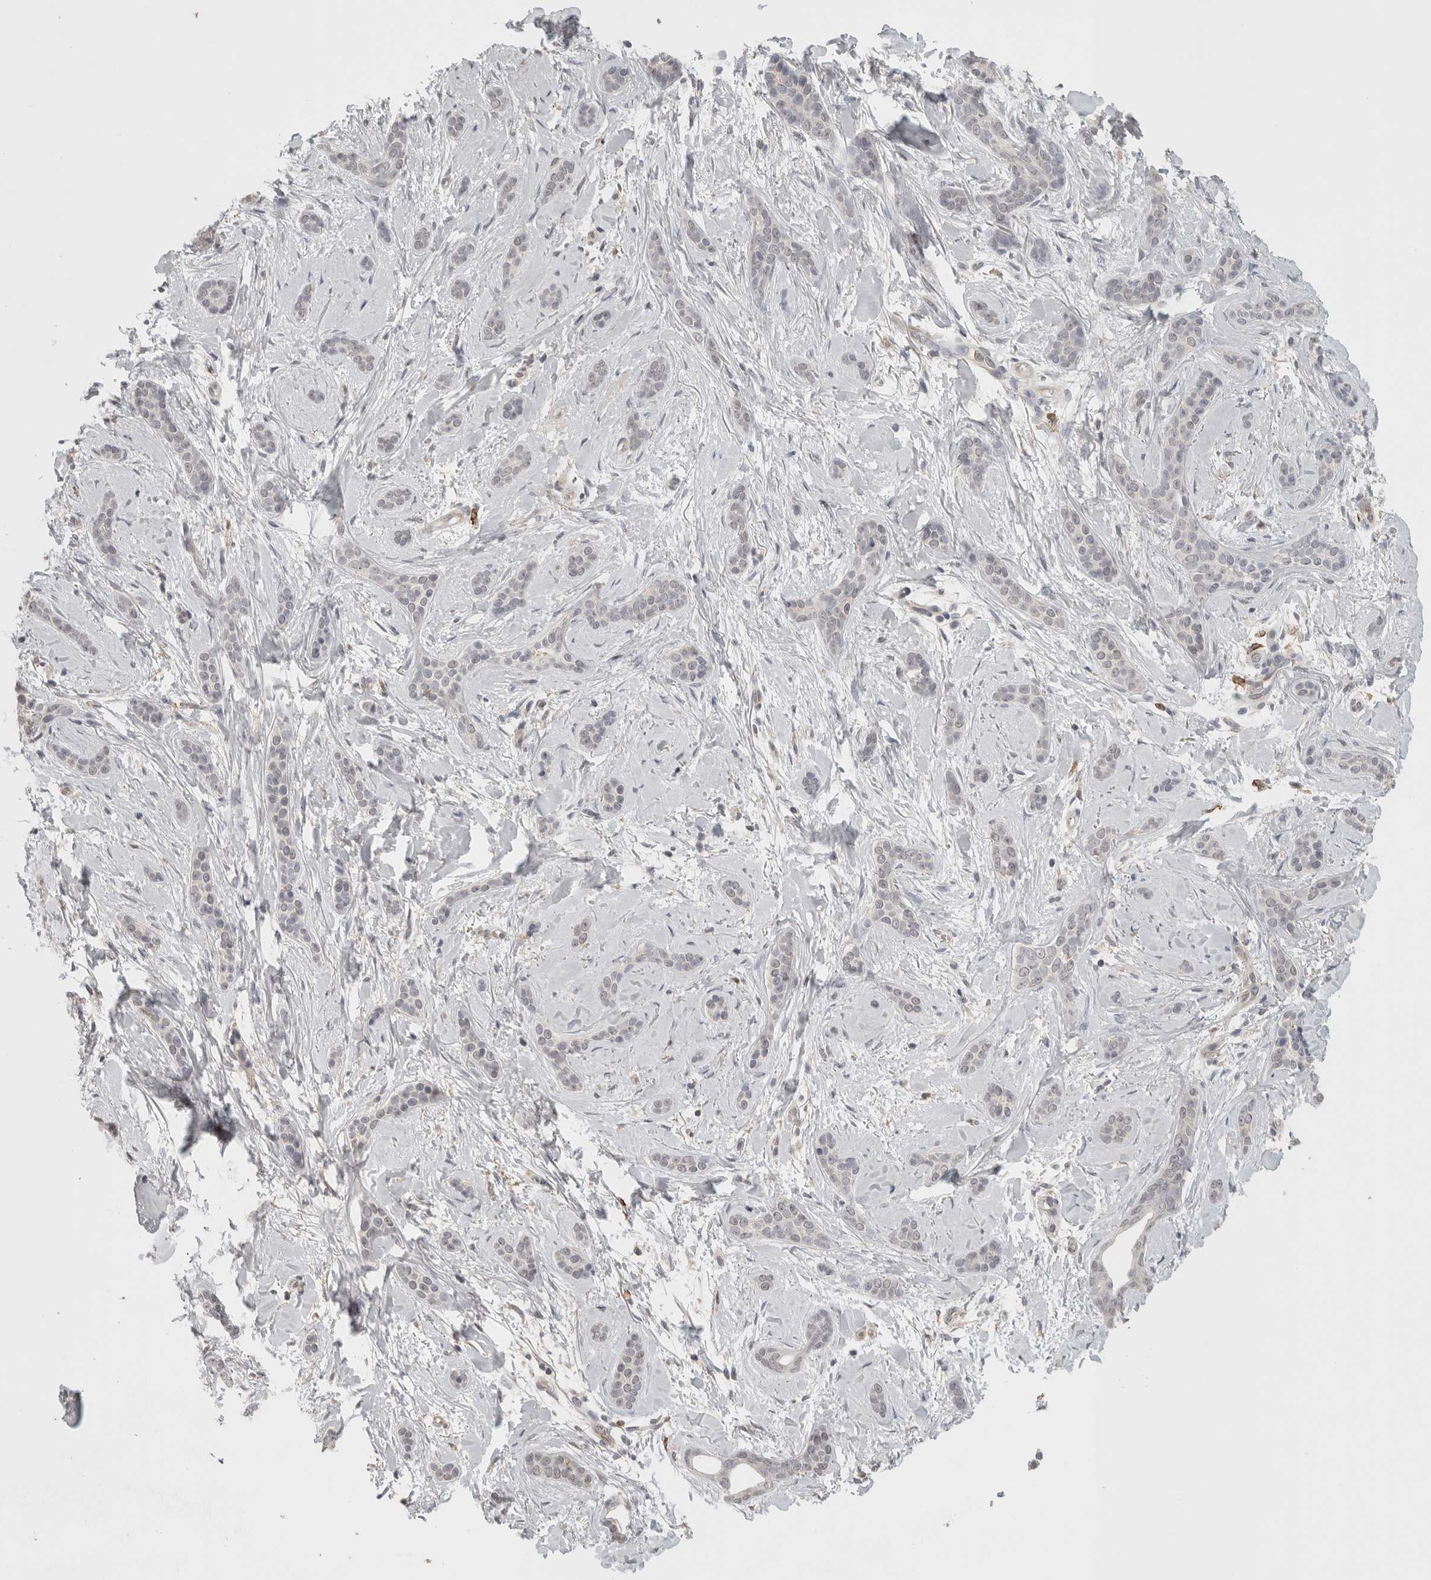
{"staining": {"intensity": "negative", "quantity": "none", "location": "none"}, "tissue": "skin cancer", "cell_type": "Tumor cells", "image_type": "cancer", "snomed": [{"axis": "morphology", "description": "Basal cell carcinoma"}, {"axis": "morphology", "description": "Adnexal tumor, benign"}, {"axis": "topography", "description": "Skin"}], "caption": "An IHC micrograph of skin cancer (basal cell carcinoma) is shown. There is no staining in tumor cells of skin cancer (basal cell carcinoma). (DAB (3,3'-diaminobenzidine) immunohistochemistry visualized using brightfield microscopy, high magnification).", "gene": "HAVCR2", "patient": {"sex": "female", "age": 42}}